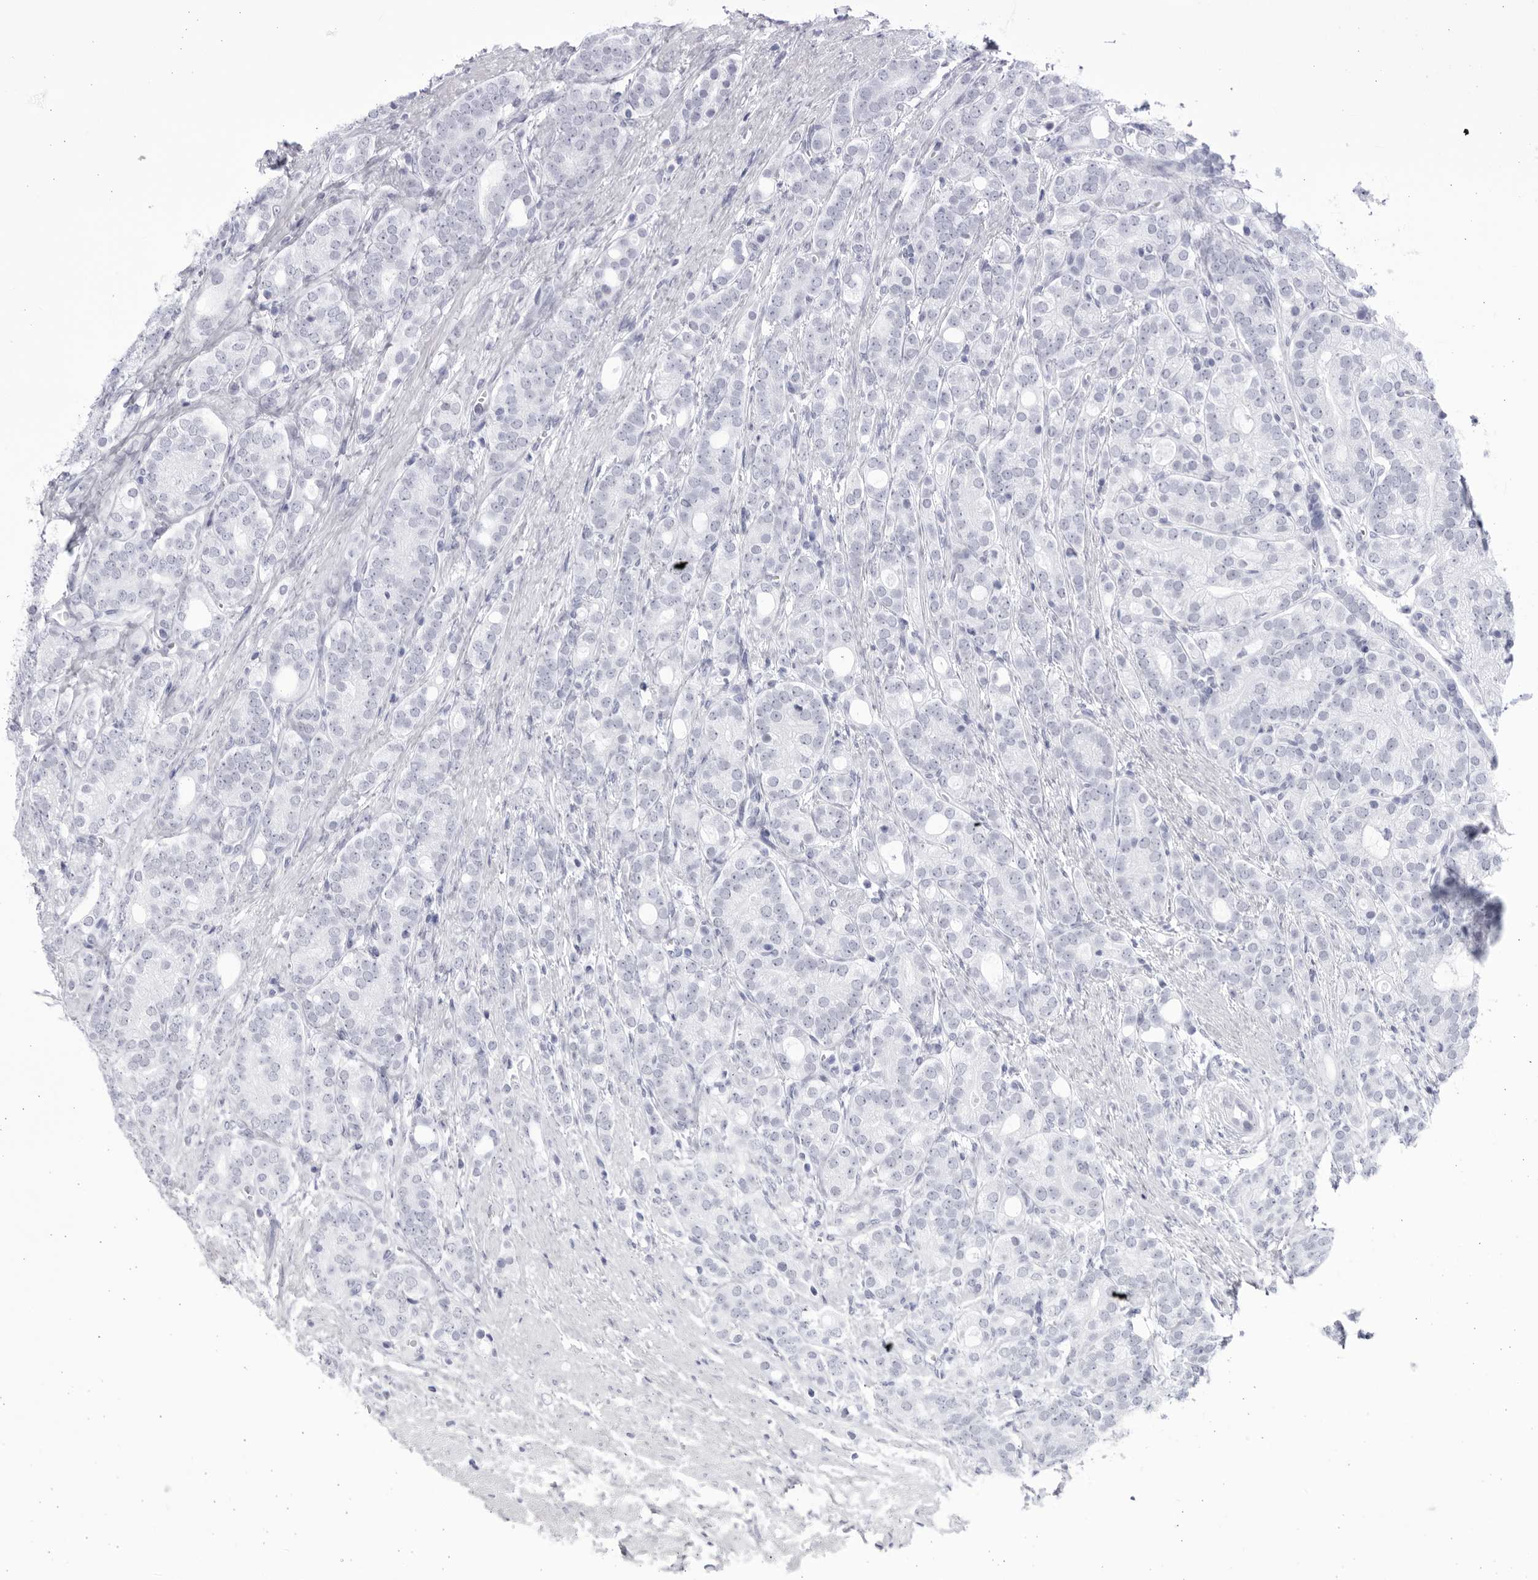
{"staining": {"intensity": "negative", "quantity": "none", "location": "none"}, "tissue": "prostate cancer", "cell_type": "Tumor cells", "image_type": "cancer", "snomed": [{"axis": "morphology", "description": "Adenocarcinoma, High grade"}, {"axis": "topography", "description": "Prostate"}], "caption": "Immunohistochemistry of human prostate cancer displays no staining in tumor cells.", "gene": "CCDC181", "patient": {"sex": "male", "age": 57}}